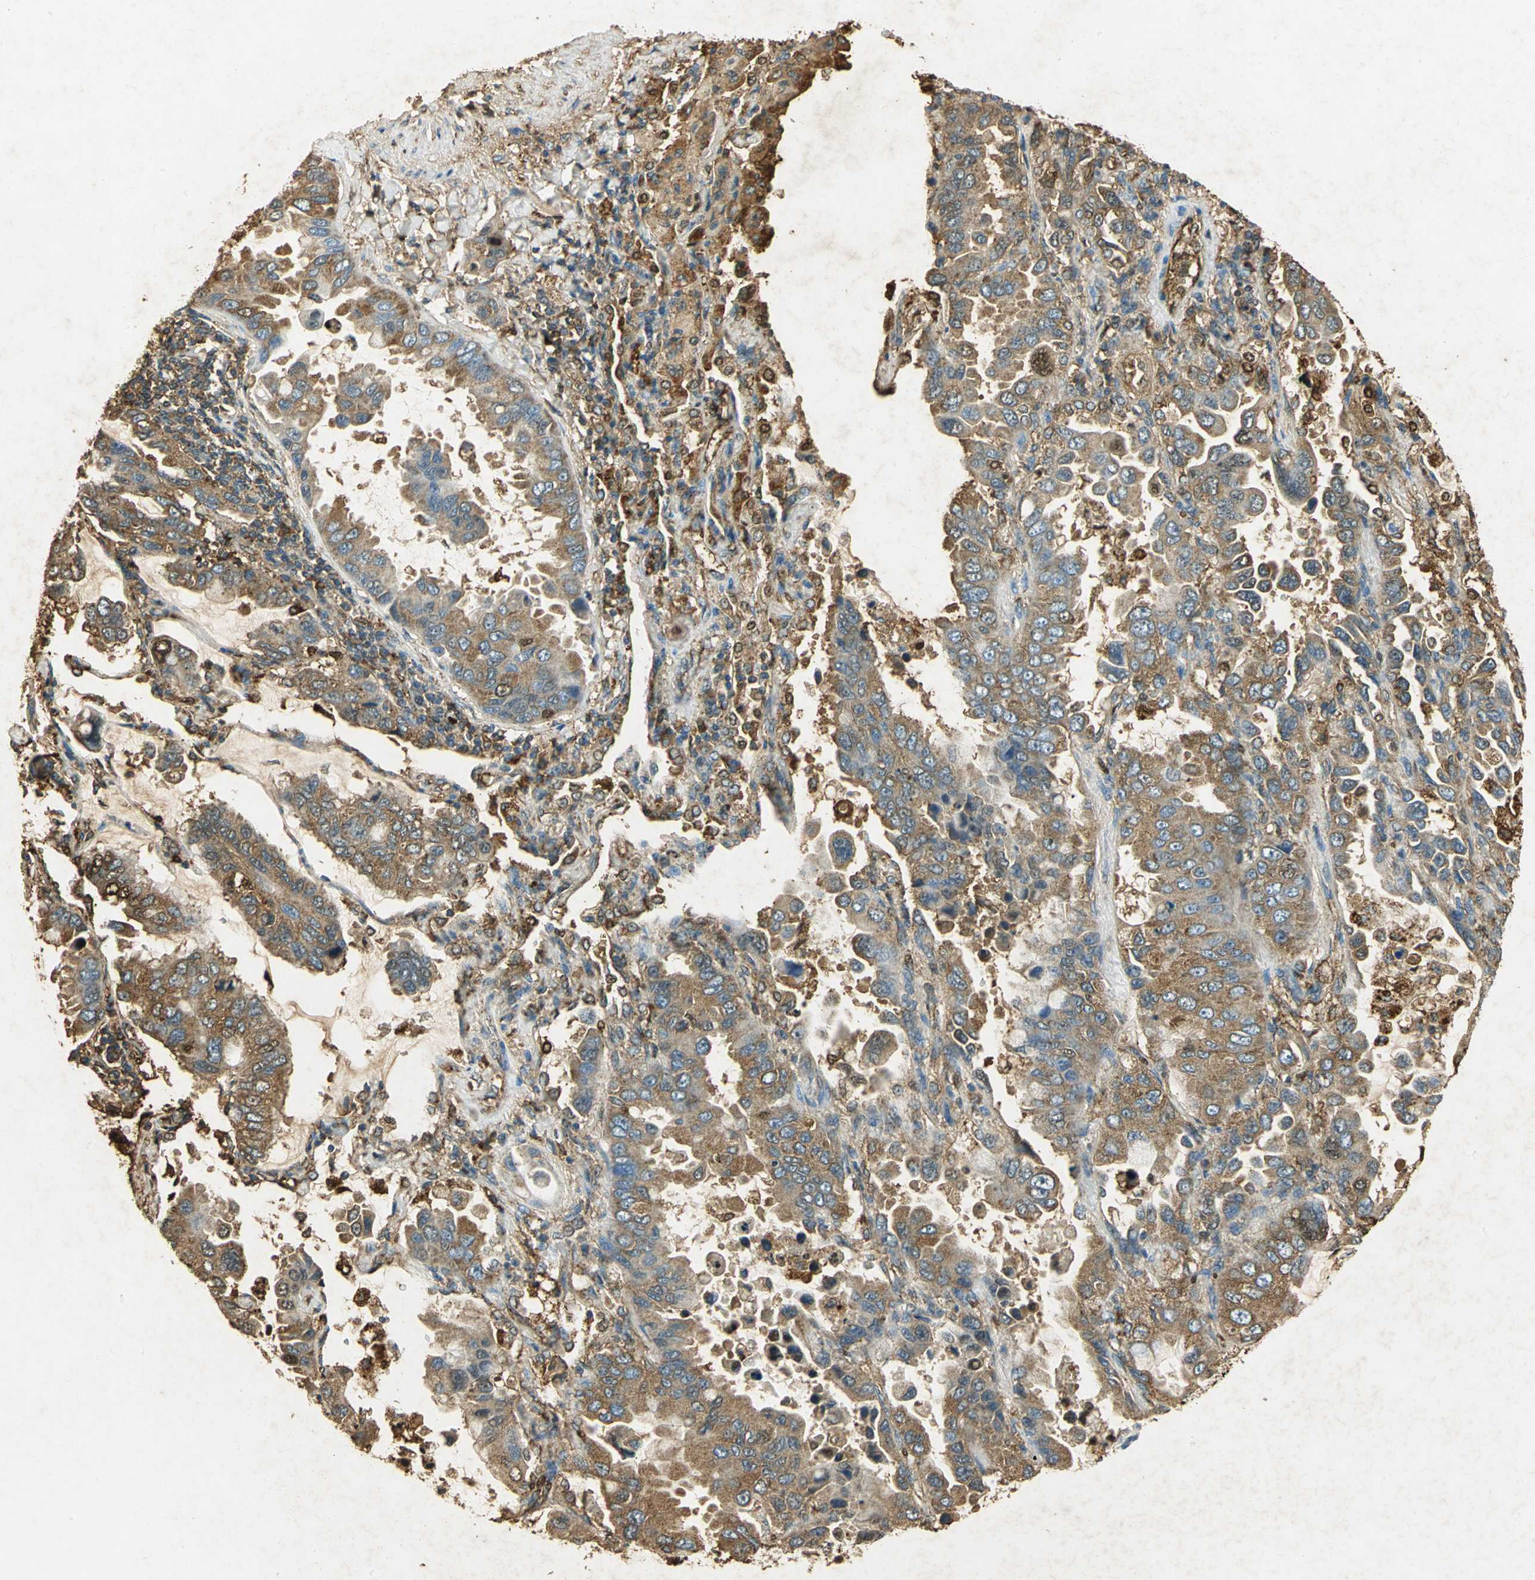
{"staining": {"intensity": "moderate", "quantity": ">75%", "location": "cytoplasmic/membranous"}, "tissue": "lung cancer", "cell_type": "Tumor cells", "image_type": "cancer", "snomed": [{"axis": "morphology", "description": "Adenocarcinoma, NOS"}, {"axis": "topography", "description": "Lung"}], "caption": "Immunohistochemical staining of human lung adenocarcinoma exhibits moderate cytoplasmic/membranous protein expression in about >75% of tumor cells.", "gene": "ANXA4", "patient": {"sex": "male", "age": 64}}